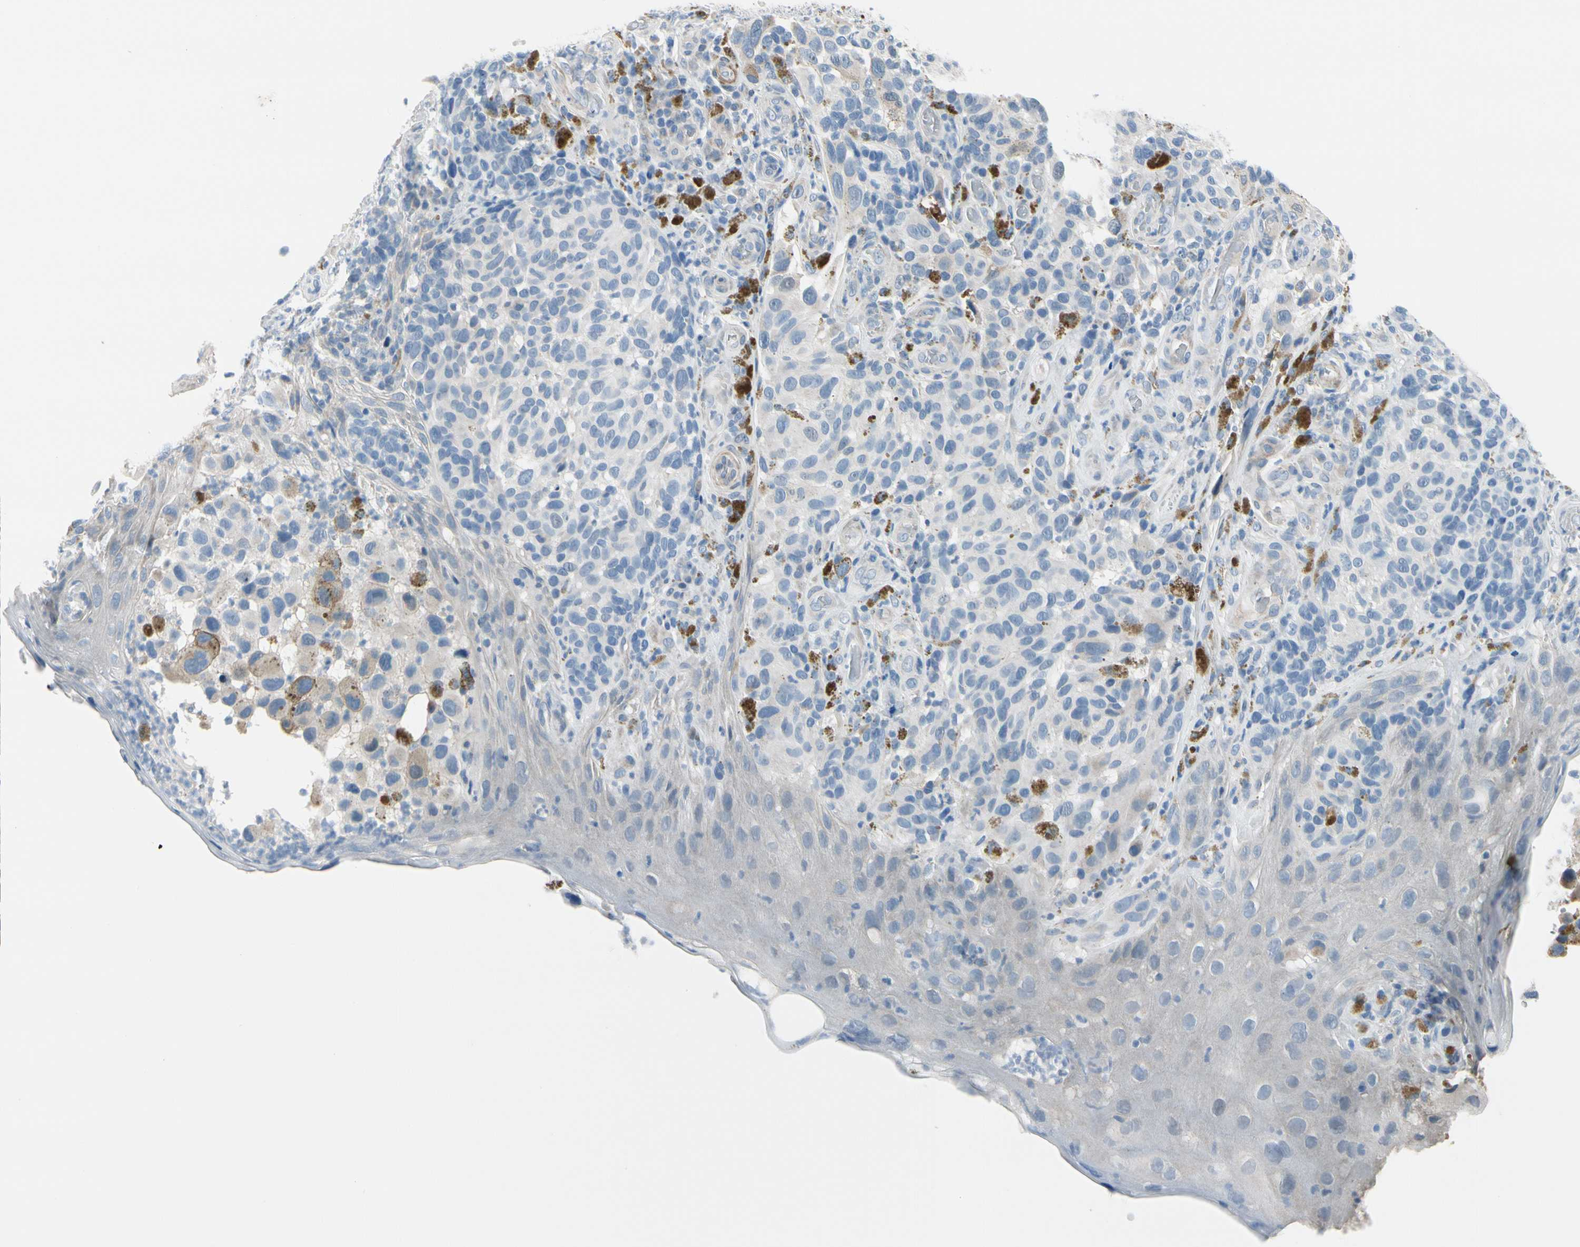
{"staining": {"intensity": "negative", "quantity": "none", "location": "none"}, "tissue": "melanoma", "cell_type": "Tumor cells", "image_type": "cancer", "snomed": [{"axis": "morphology", "description": "Malignant melanoma, NOS"}, {"axis": "topography", "description": "Skin"}], "caption": "A high-resolution micrograph shows immunohistochemistry staining of malignant melanoma, which shows no significant positivity in tumor cells.", "gene": "FCER2", "patient": {"sex": "female", "age": 73}}